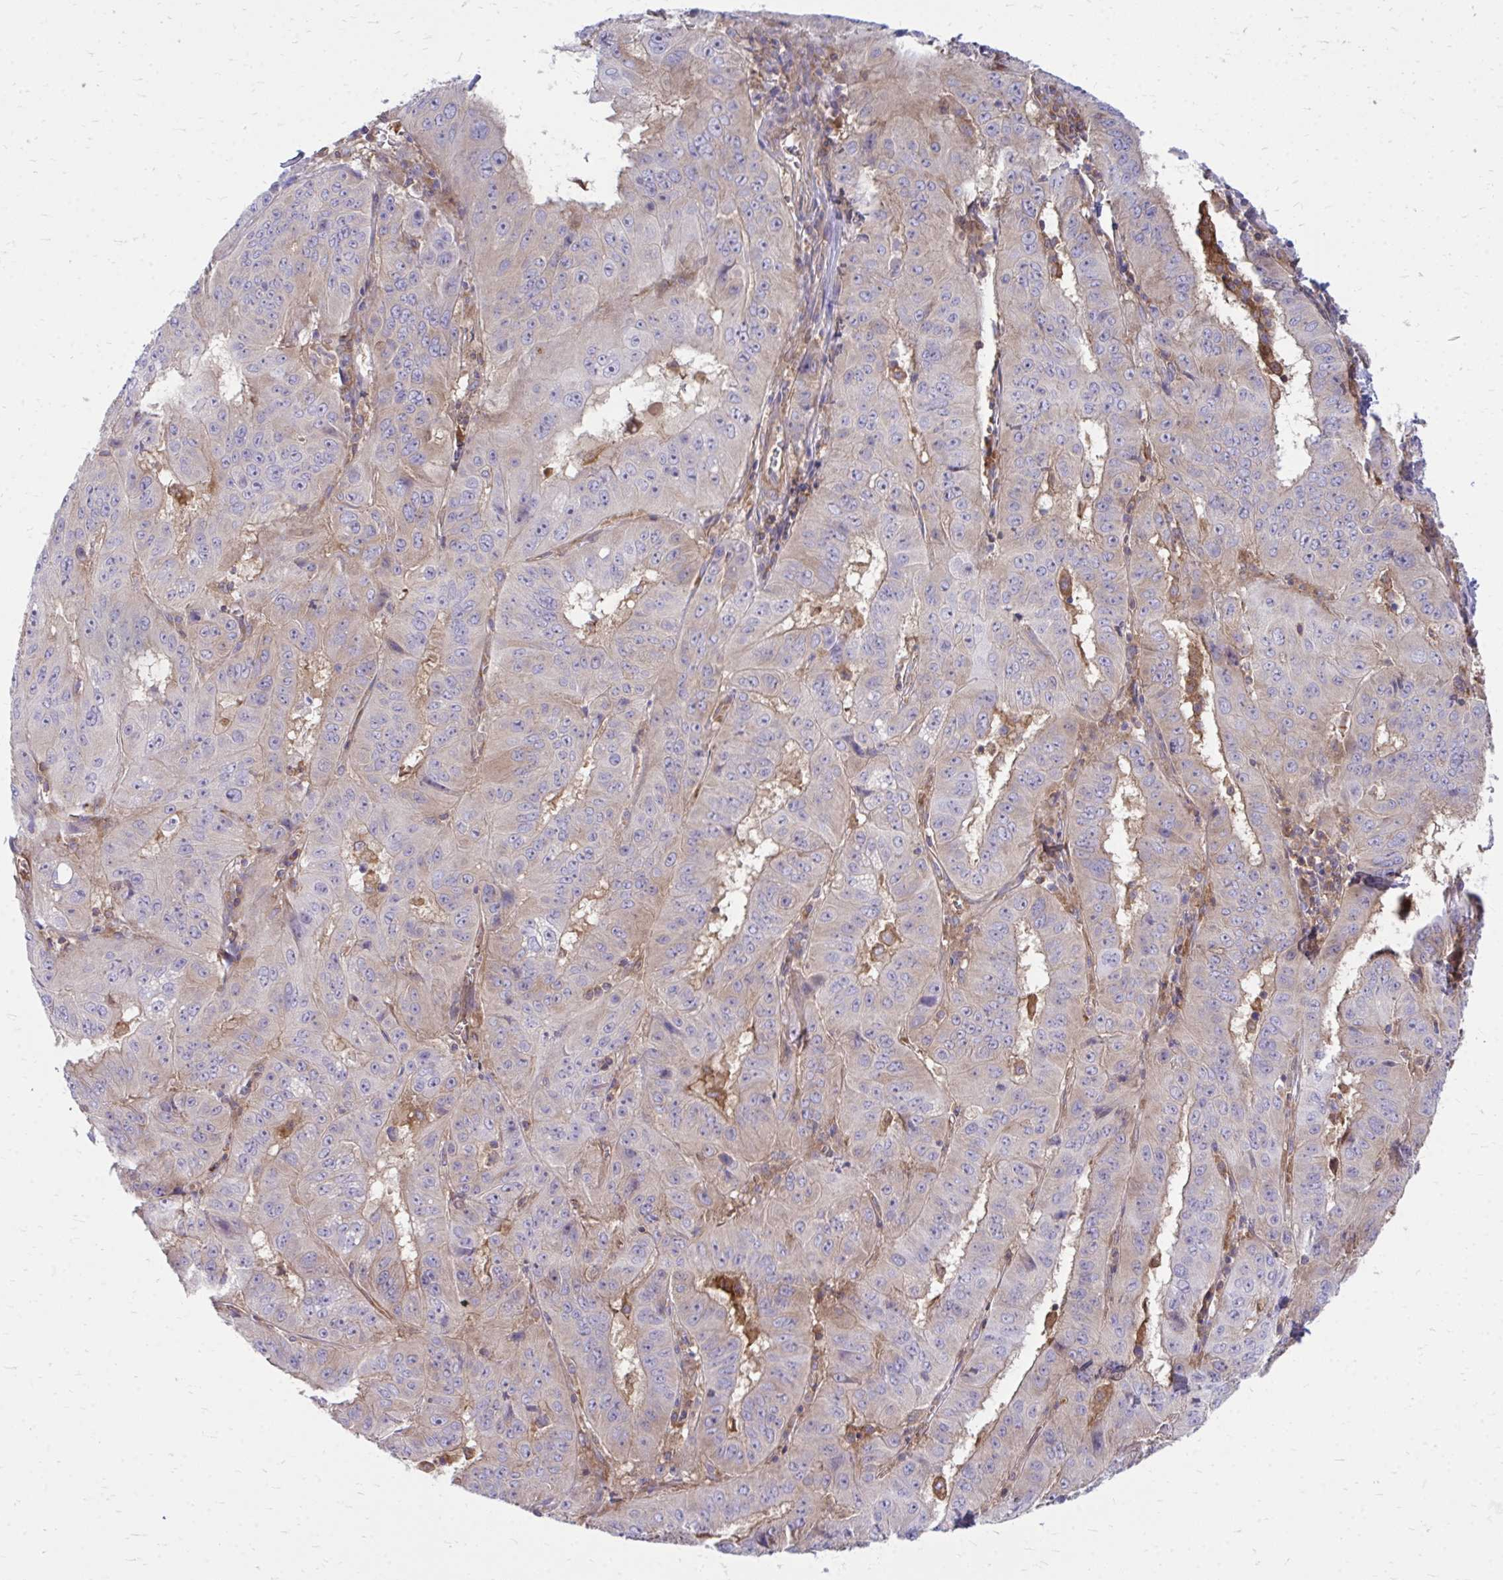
{"staining": {"intensity": "weak", "quantity": "25%-75%", "location": "cytoplasmic/membranous"}, "tissue": "pancreatic cancer", "cell_type": "Tumor cells", "image_type": "cancer", "snomed": [{"axis": "morphology", "description": "Adenocarcinoma, NOS"}, {"axis": "topography", "description": "Pancreas"}], "caption": "Protein staining of adenocarcinoma (pancreatic) tissue exhibits weak cytoplasmic/membranous staining in approximately 25%-75% of tumor cells. The protein of interest is stained brown, and the nuclei are stained in blue (DAB IHC with brightfield microscopy, high magnification).", "gene": "ASAP1", "patient": {"sex": "male", "age": 63}}